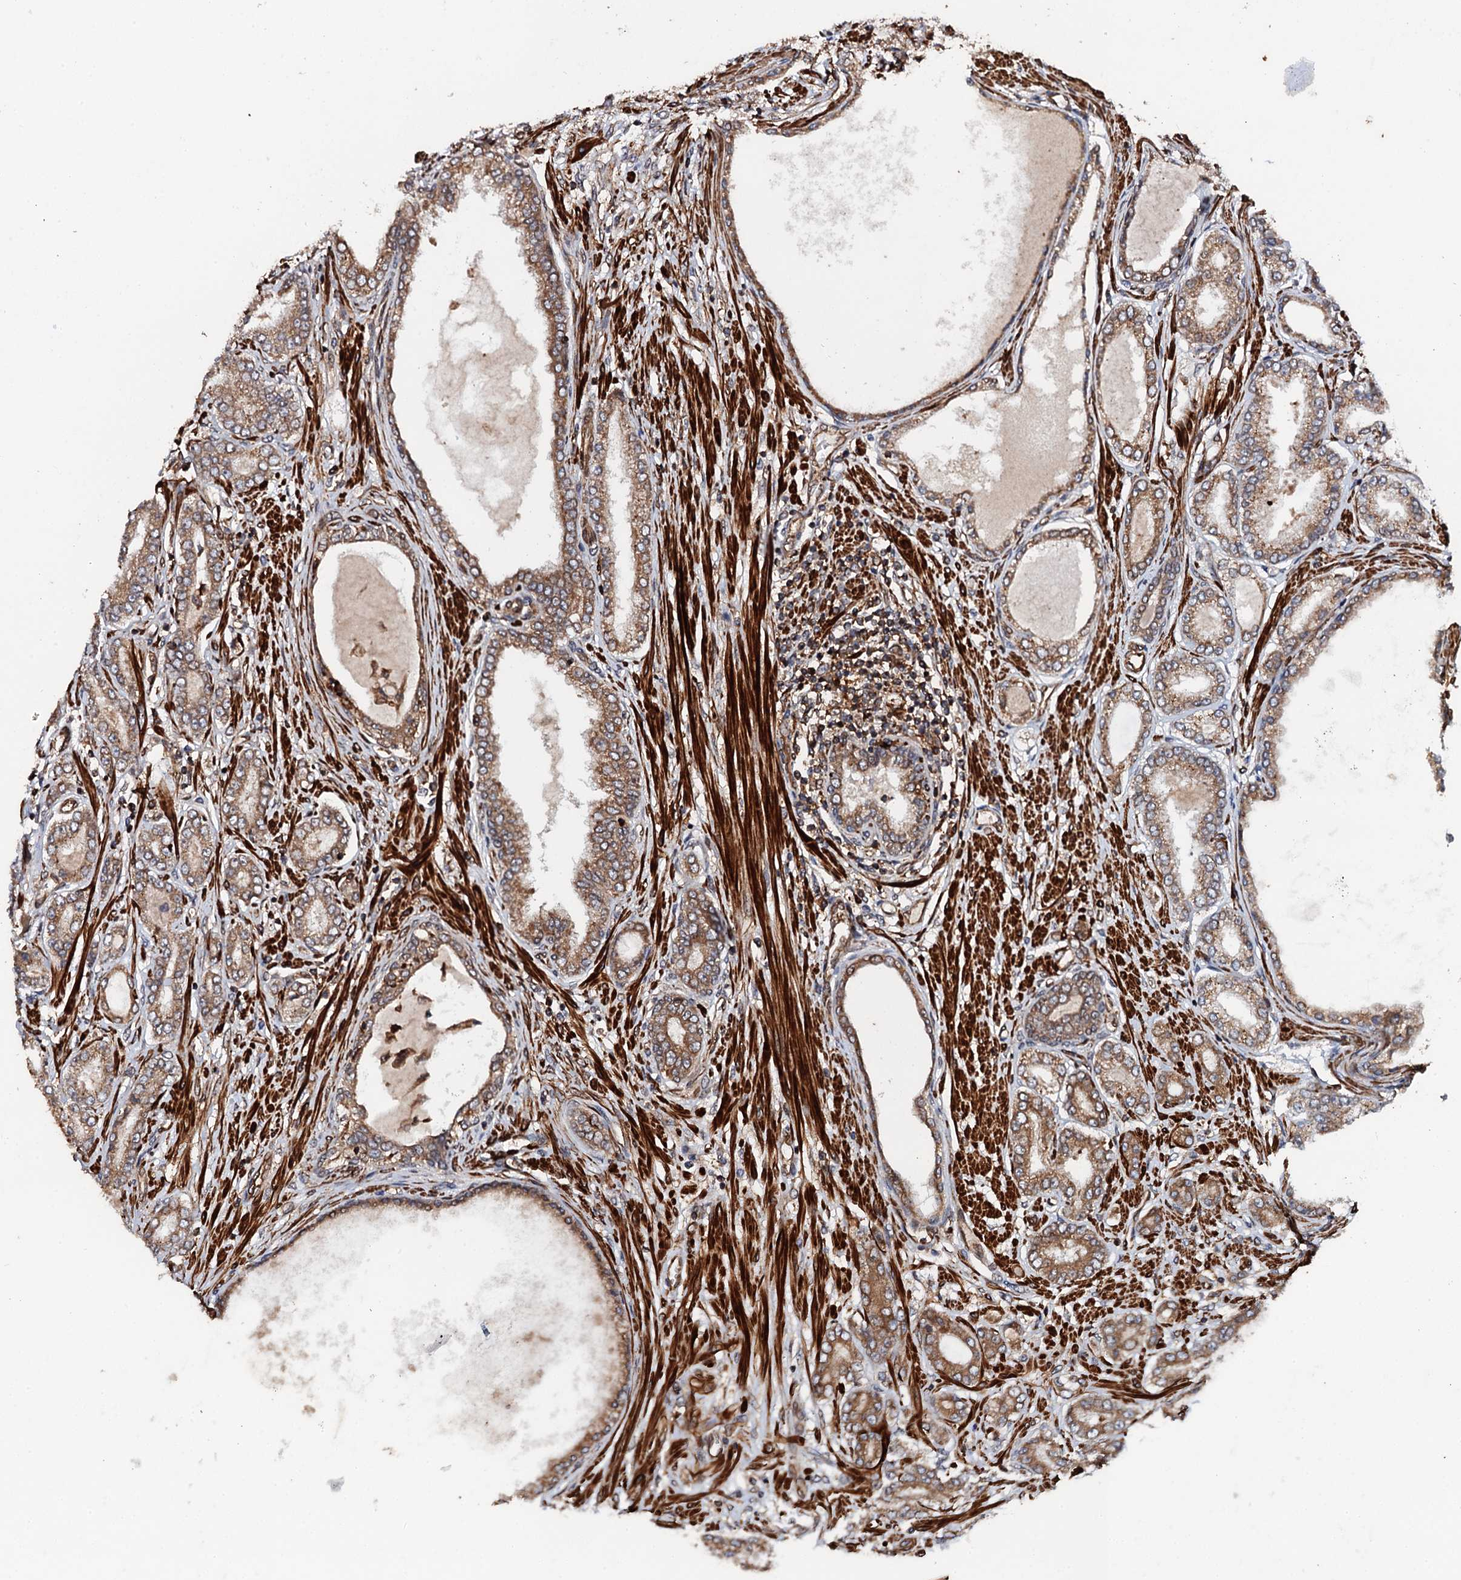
{"staining": {"intensity": "moderate", "quantity": ">75%", "location": "cytoplasmic/membranous"}, "tissue": "prostate cancer", "cell_type": "Tumor cells", "image_type": "cancer", "snomed": [{"axis": "morphology", "description": "Adenocarcinoma, Low grade"}, {"axis": "topography", "description": "Prostate"}], "caption": "Brown immunohistochemical staining in human adenocarcinoma (low-grade) (prostate) demonstrates moderate cytoplasmic/membranous positivity in about >75% of tumor cells. The staining was performed using DAB (3,3'-diaminobenzidine), with brown indicating positive protein expression. Nuclei are stained blue with hematoxylin.", "gene": "BORA", "patient": {"sex": "male", "age": 63}}